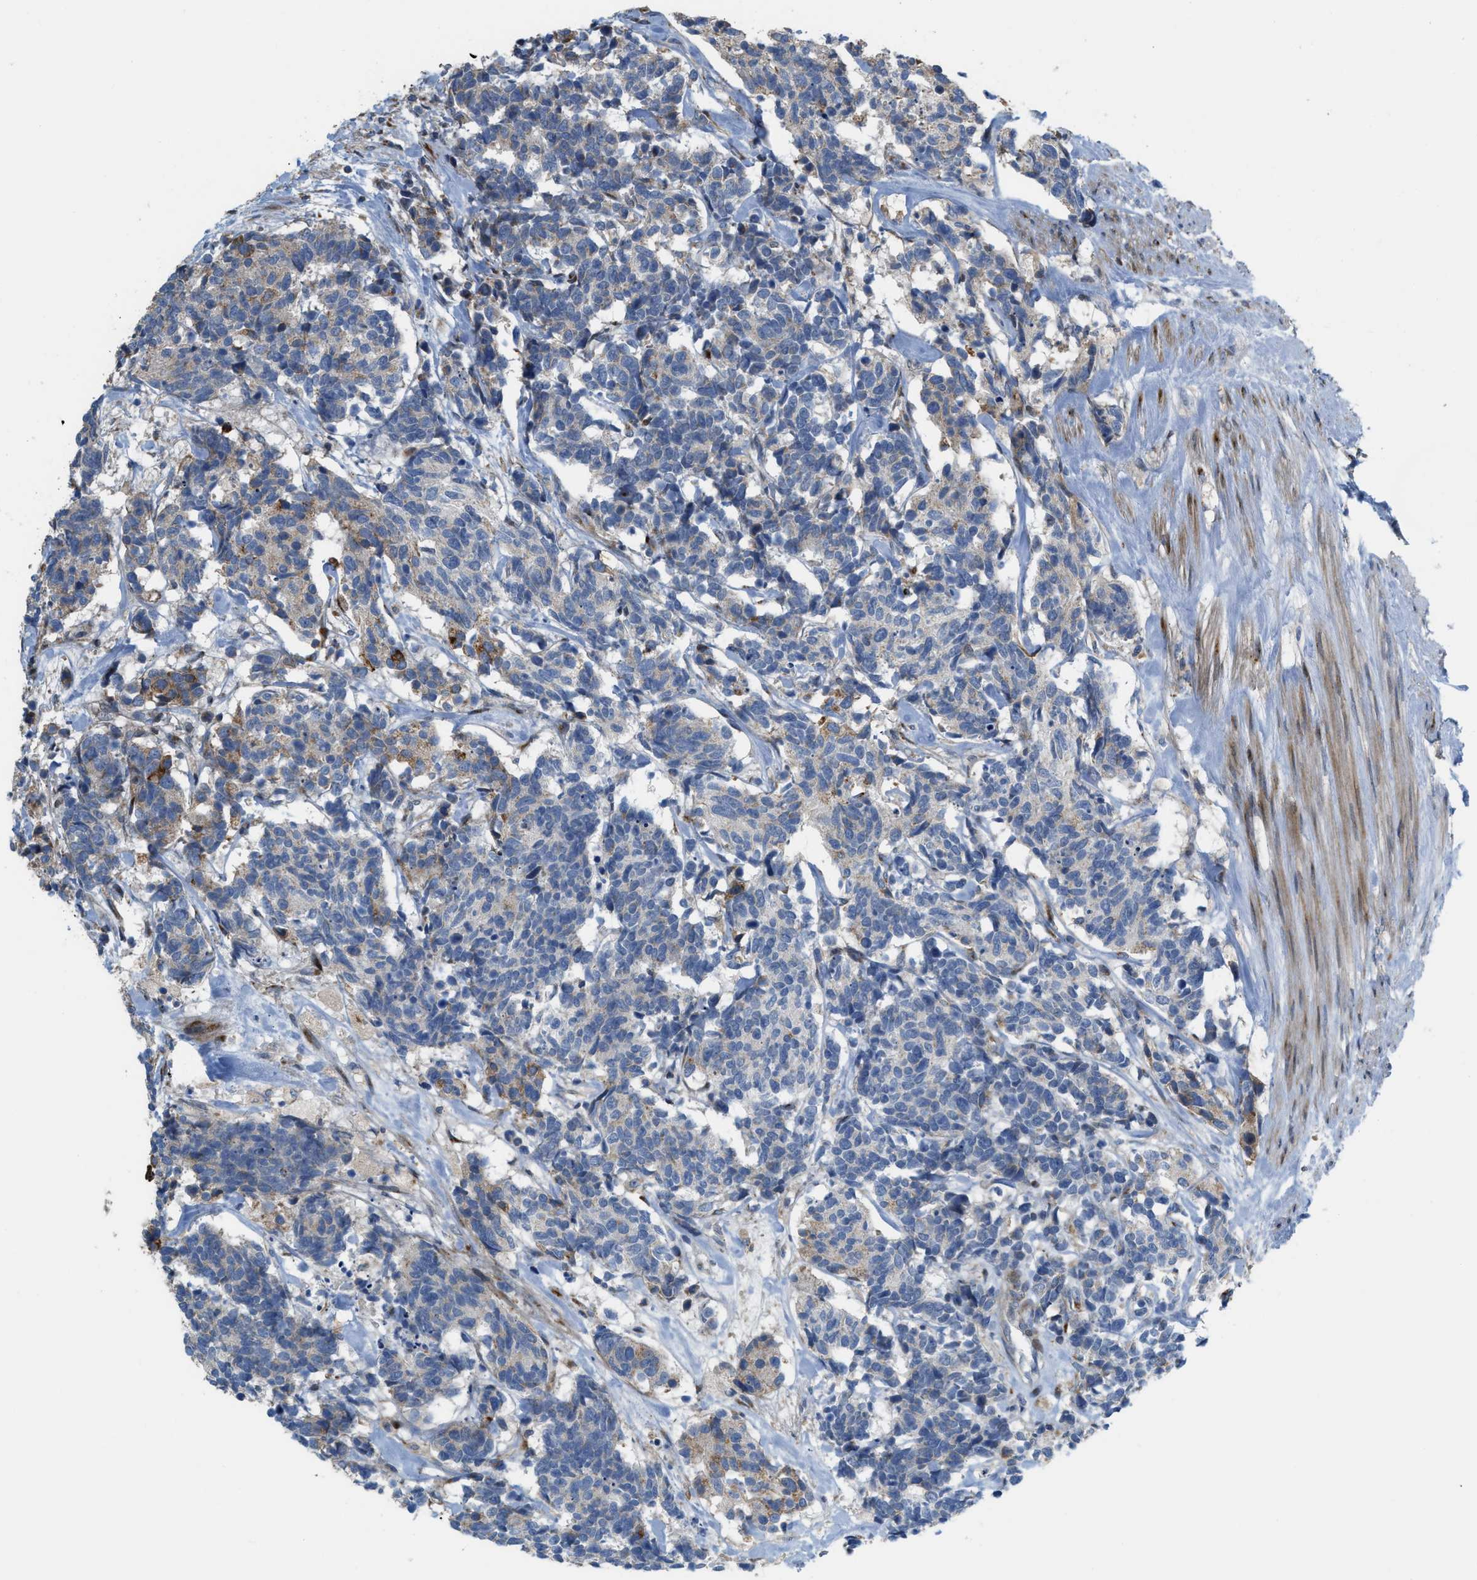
{"staining": {"intensity": "moderate", "quantity": "<25%", "location": "cytoplasmic/membranous"}, "tissue": "carcinoid", "cell_type": "Tumor cells", "image_type": "cancer", "snomed": [{"axis": "morphology", "description": "Carcinoma, NOS"}, {"axis": "morphology", "description": "Carcinoid, malignant, NOS"}, {"axis": "topography", "description": "Urinary bladder"}], "caption": "Brown immunohistochemical staining in carcinoid (malignant) exhibits moderate cytoplasmic/membranous staining in approximately <25% of tumor cells.", "gene": "DIPK1A", "patient": {"sex": "male", "age": 57}}